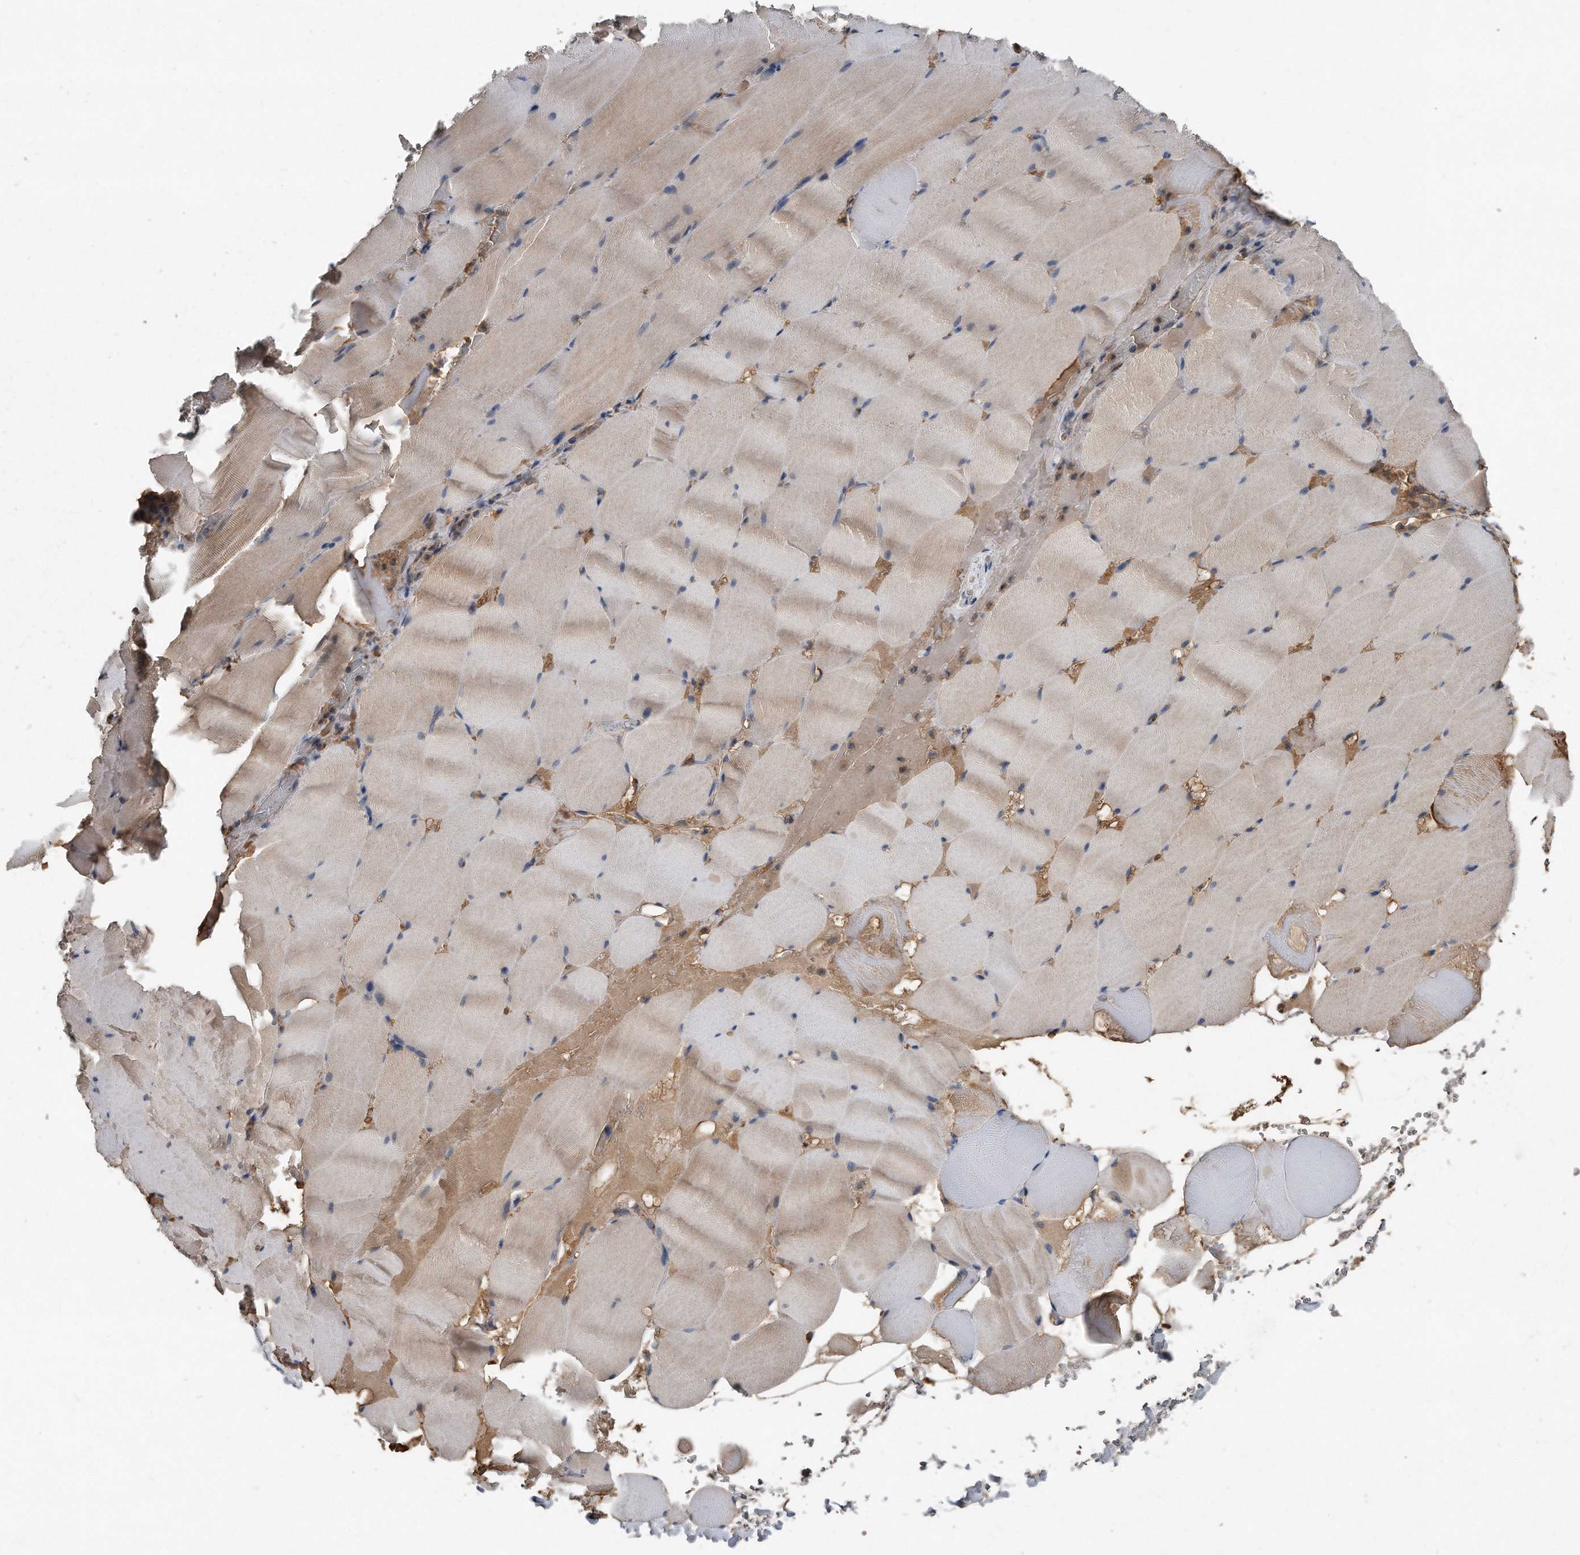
{"staining": {"intensity": "moderate", "quantity": "<25%", "location": "cytoplasmic/membranous"}, "tissue": "skeletal muscle", "cell_type": "Myocytes", "image_type": "normal", "snomed": [{"axis": "morphology", "description": "Normal tissue, NOS"}, {"axis": "topography", "description": "Skeletal muscle"}], "caption": "Skeletal muscle was stained to show a protein in brown. There is low levels of moderate cytoplasmic/membranous positivity in about <25% of myocytes. (brown staining indicates protein expression, while blue staining denotes nuclei).", "gene": "SDHA", "patient": {"sex": "male", "age": 62}}